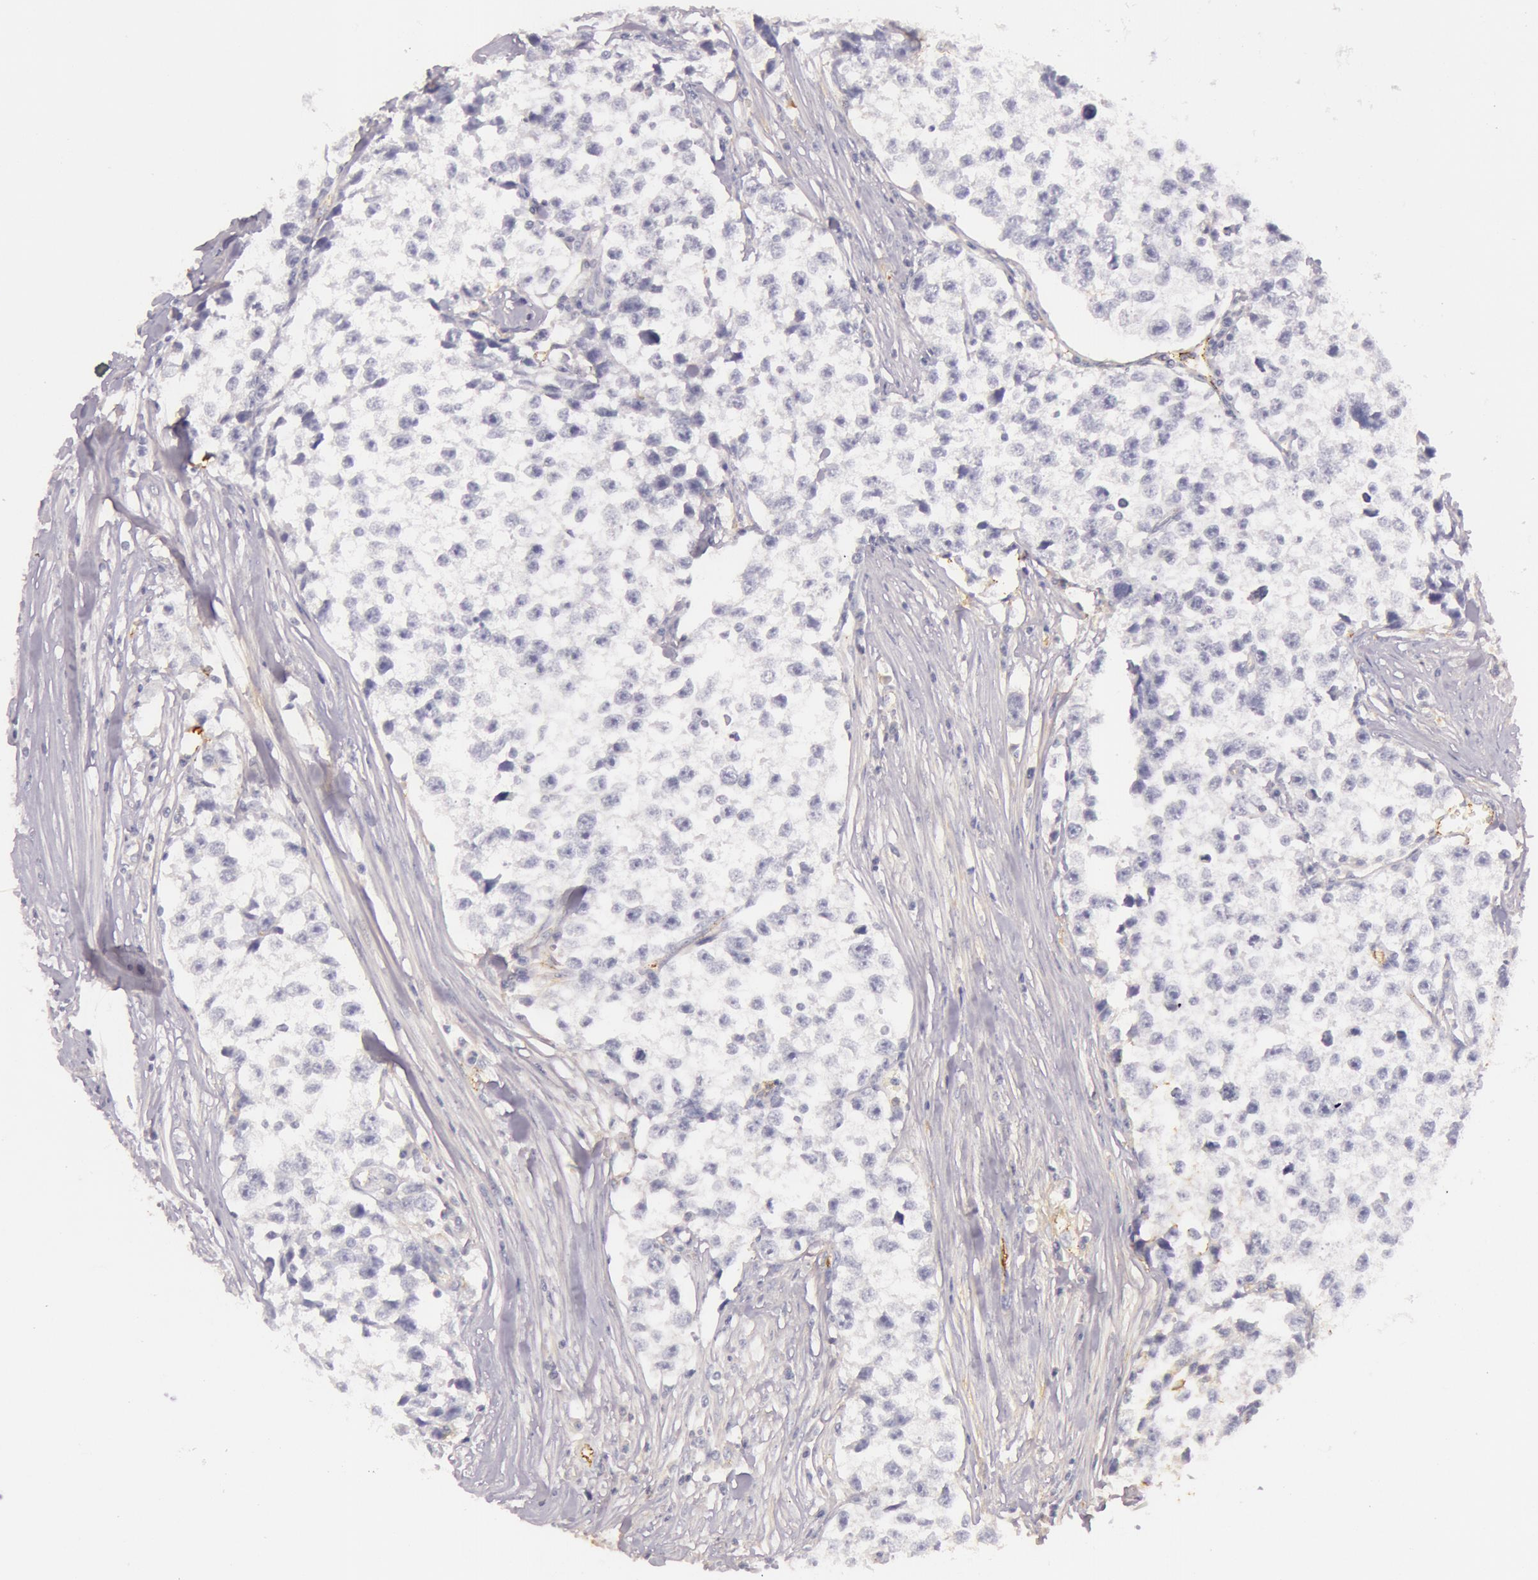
{"staining": {"intensity": "negative", "quantity": "none", "location": "none"}, "tissue": "testis cancer", "cell_type": "Tumor cells", "image_type": "cancer", "snomed": [{"axis": "morphology", "description": "Seminoma, NOS"}, {"axis": "morphology", "description": "Carcinoma, Embryonal, NOS"}, {"axis": "topography", "description": "Testis"}], "caption": "Image shows no significant protein positivity in tumor cells of testis cancer.", "gene": "C4BPA", "patient": {"sex": "male", "age": 30}}